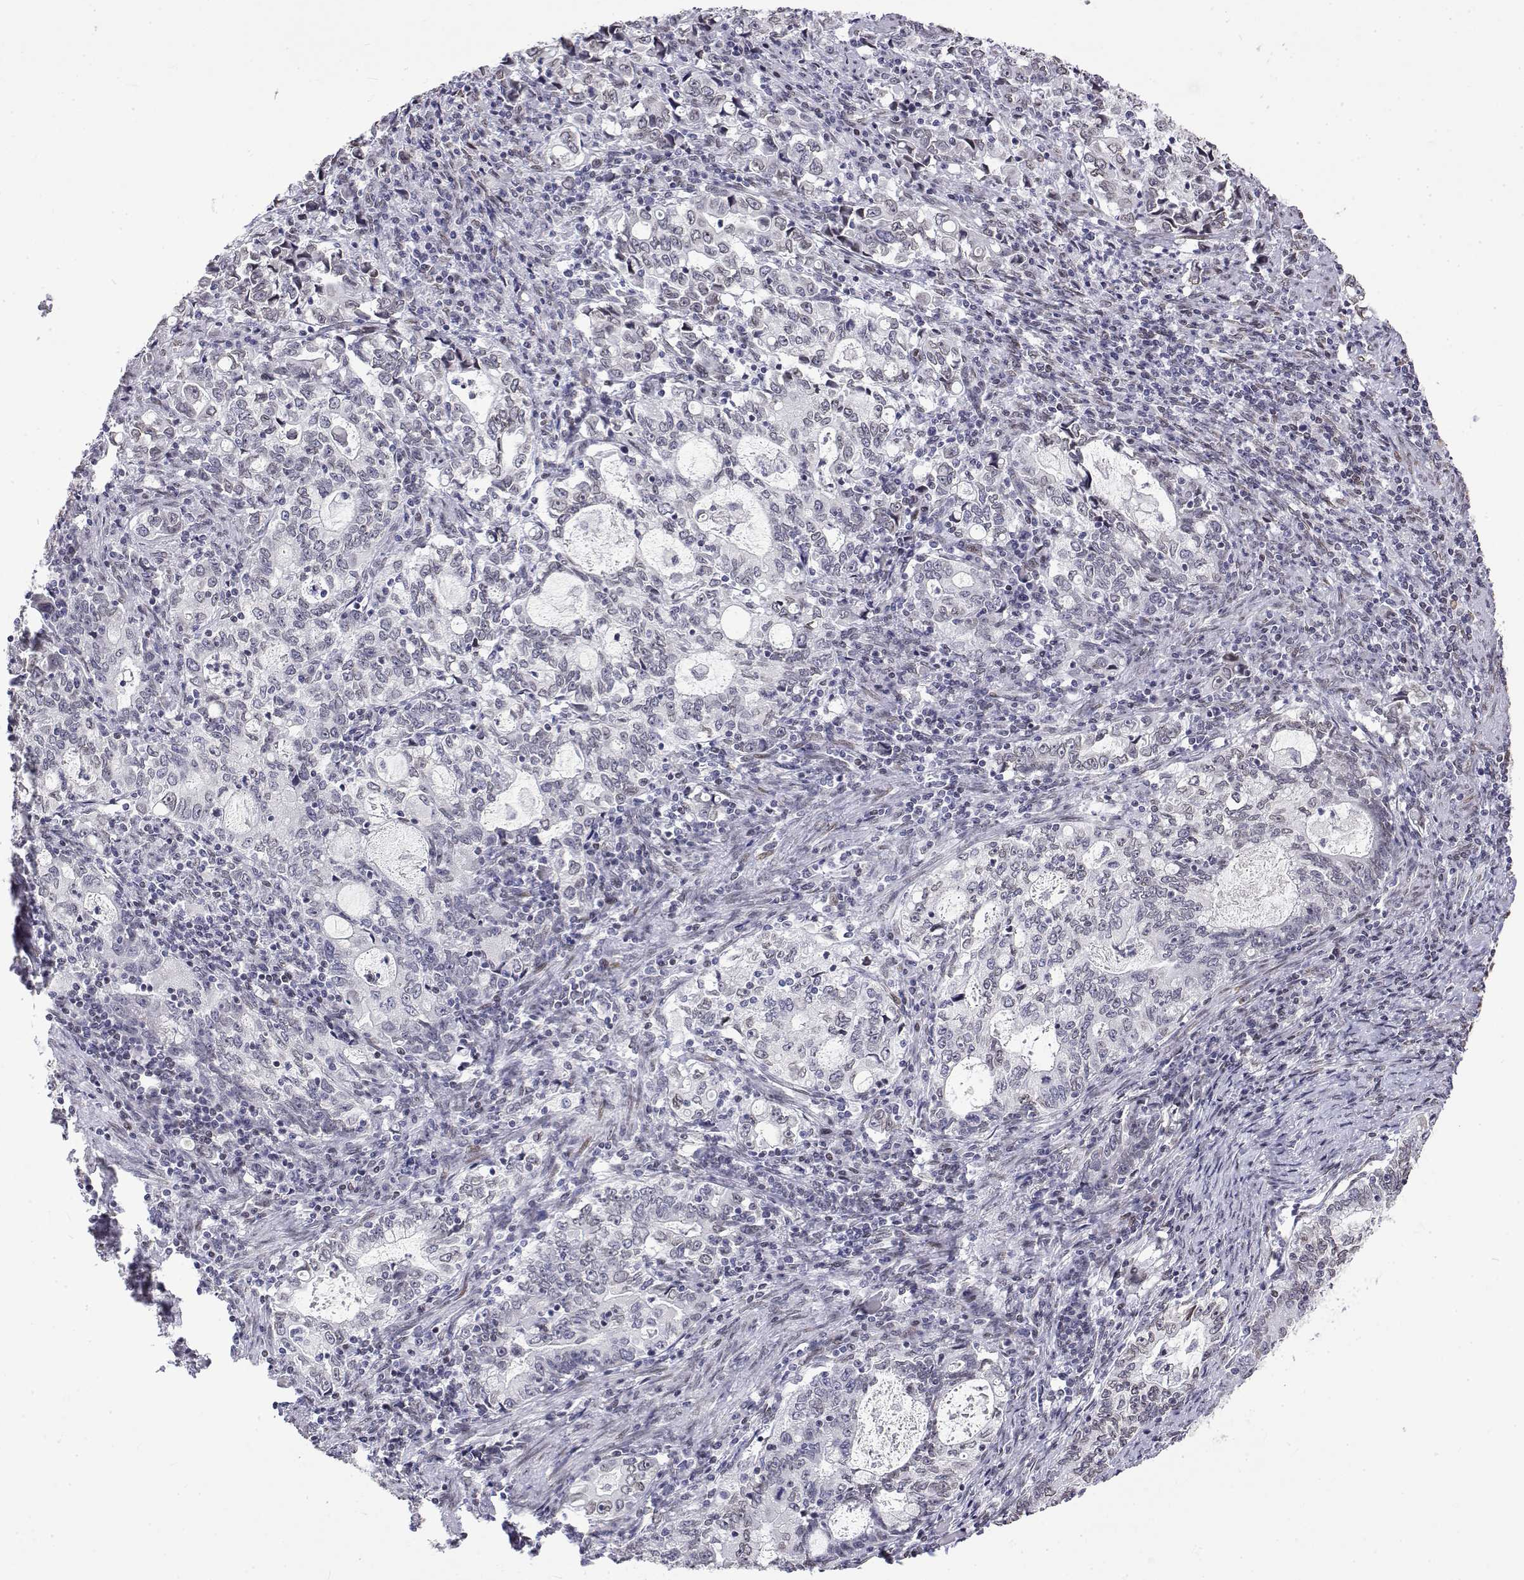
{"staining": {"intensity": "negative", "quantity": "none", "location": "none"}, "tissue": "stomach cancer", "cell_type": "Tumor cells", "image_type": "cancer", "snomed": [{"axis": "morphology", "description": "Adenocarcinoma, NOS"}, {"axis": "topography", "description": "Stomach, lower"}], "caption": "Immunohistochemistry histopathology image of stomach cancer (adenocarcinoma) stained for a protein (brown), which exhibits no positivity in tumor cells.", "gene": "ZNF532", "patient": {"sex": "female", "age": 72}}